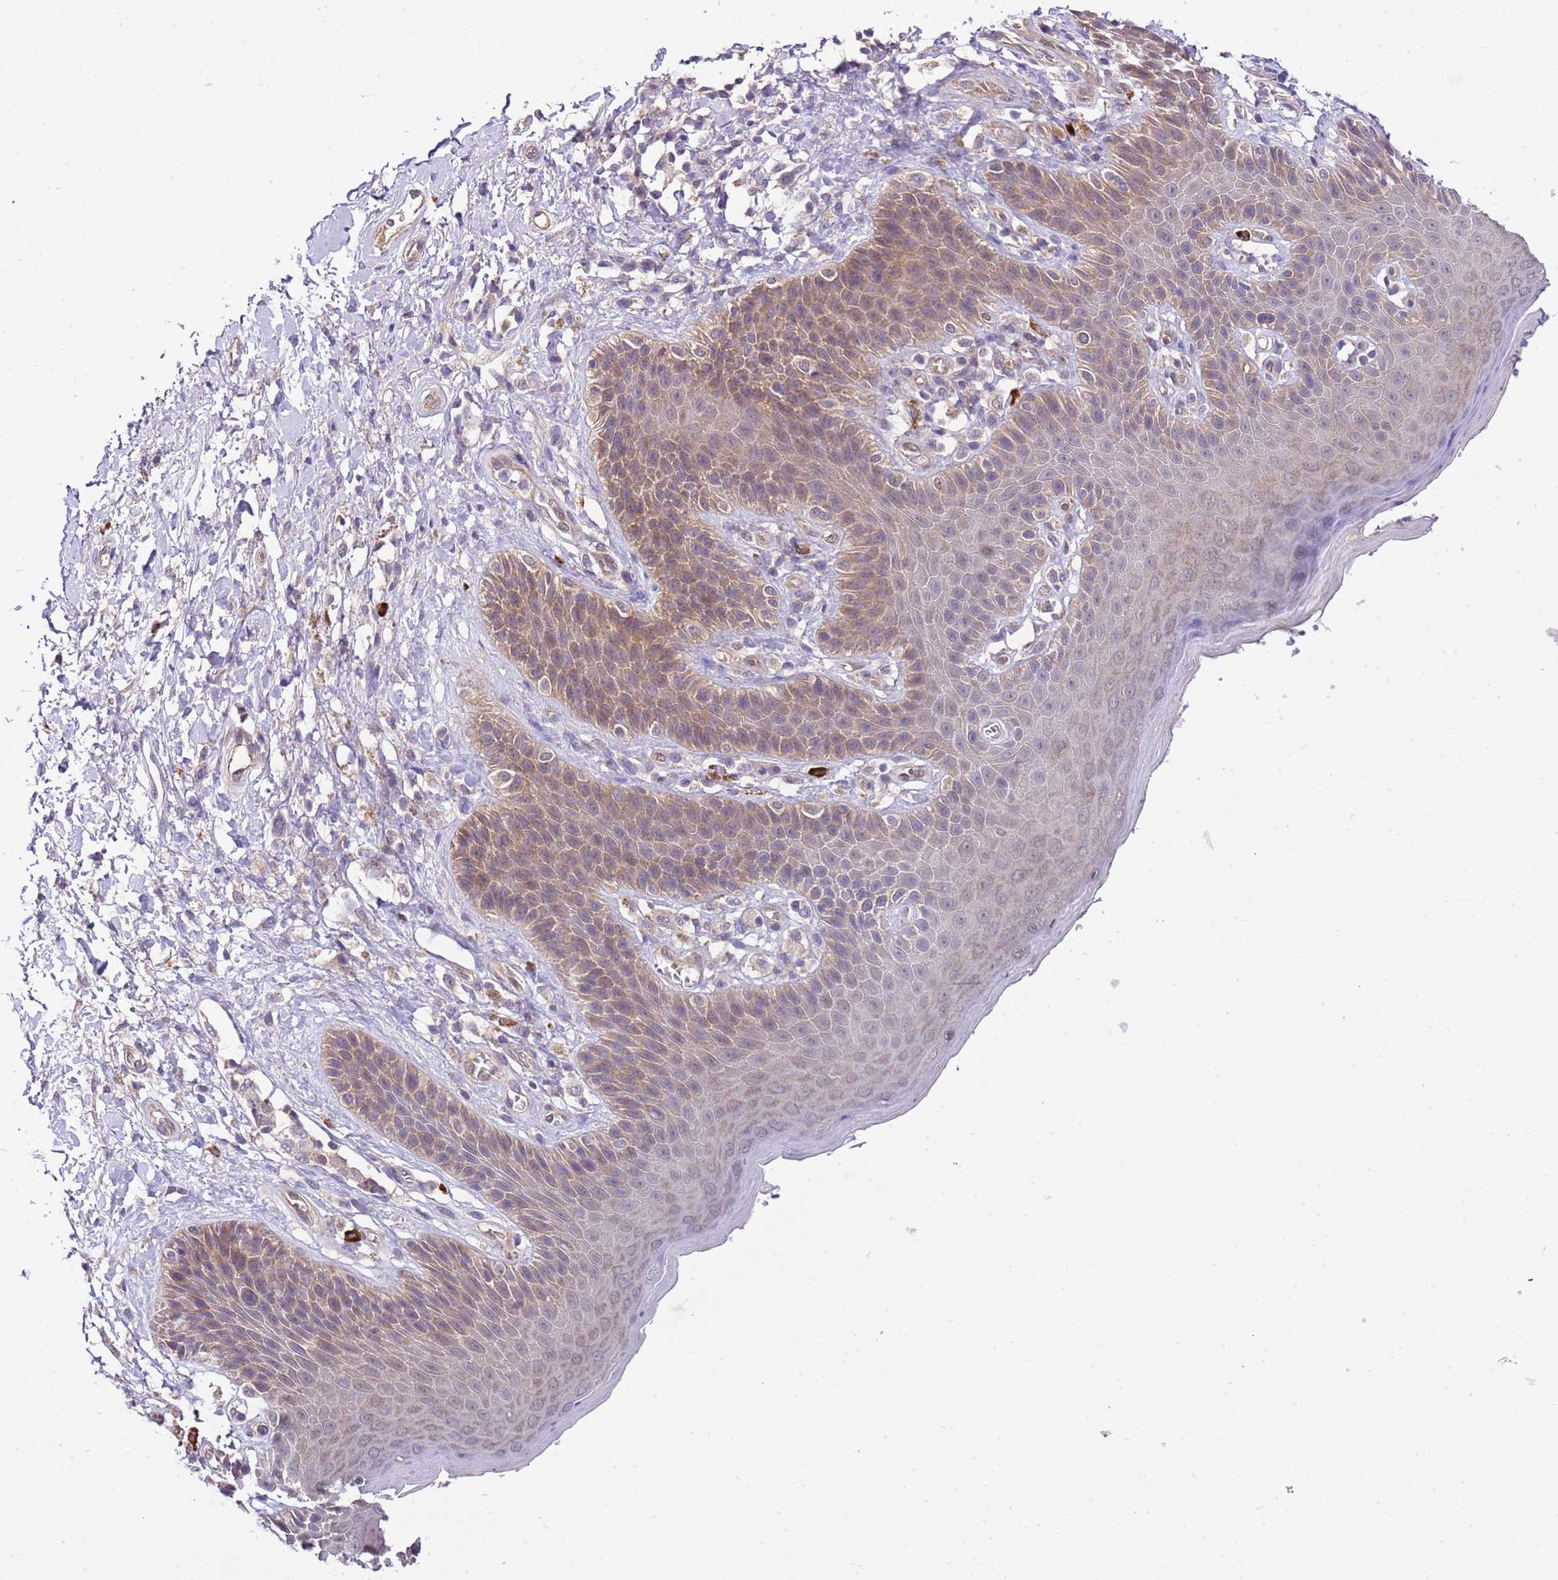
{"staining": {"intensity": "weak", "quantity": ">75%", "location": "cytoplasmic/membranous"}, "tissue": "skin", "cell_type": "Epidermal cells", "image_type": "normal", "snomed": [{"axis": "morphology", "description": "Normal tissue, NOS"}, {"axis": "topography", "description": "Anal"}], "caption": "Protein expression by immunohistochemistry shows weak cytoplasmic/membranous expression in approximately >75% of epidermal cells in benign skin.", "gene": "DONSON", "patient": {"sex": "female", "age": 89}}